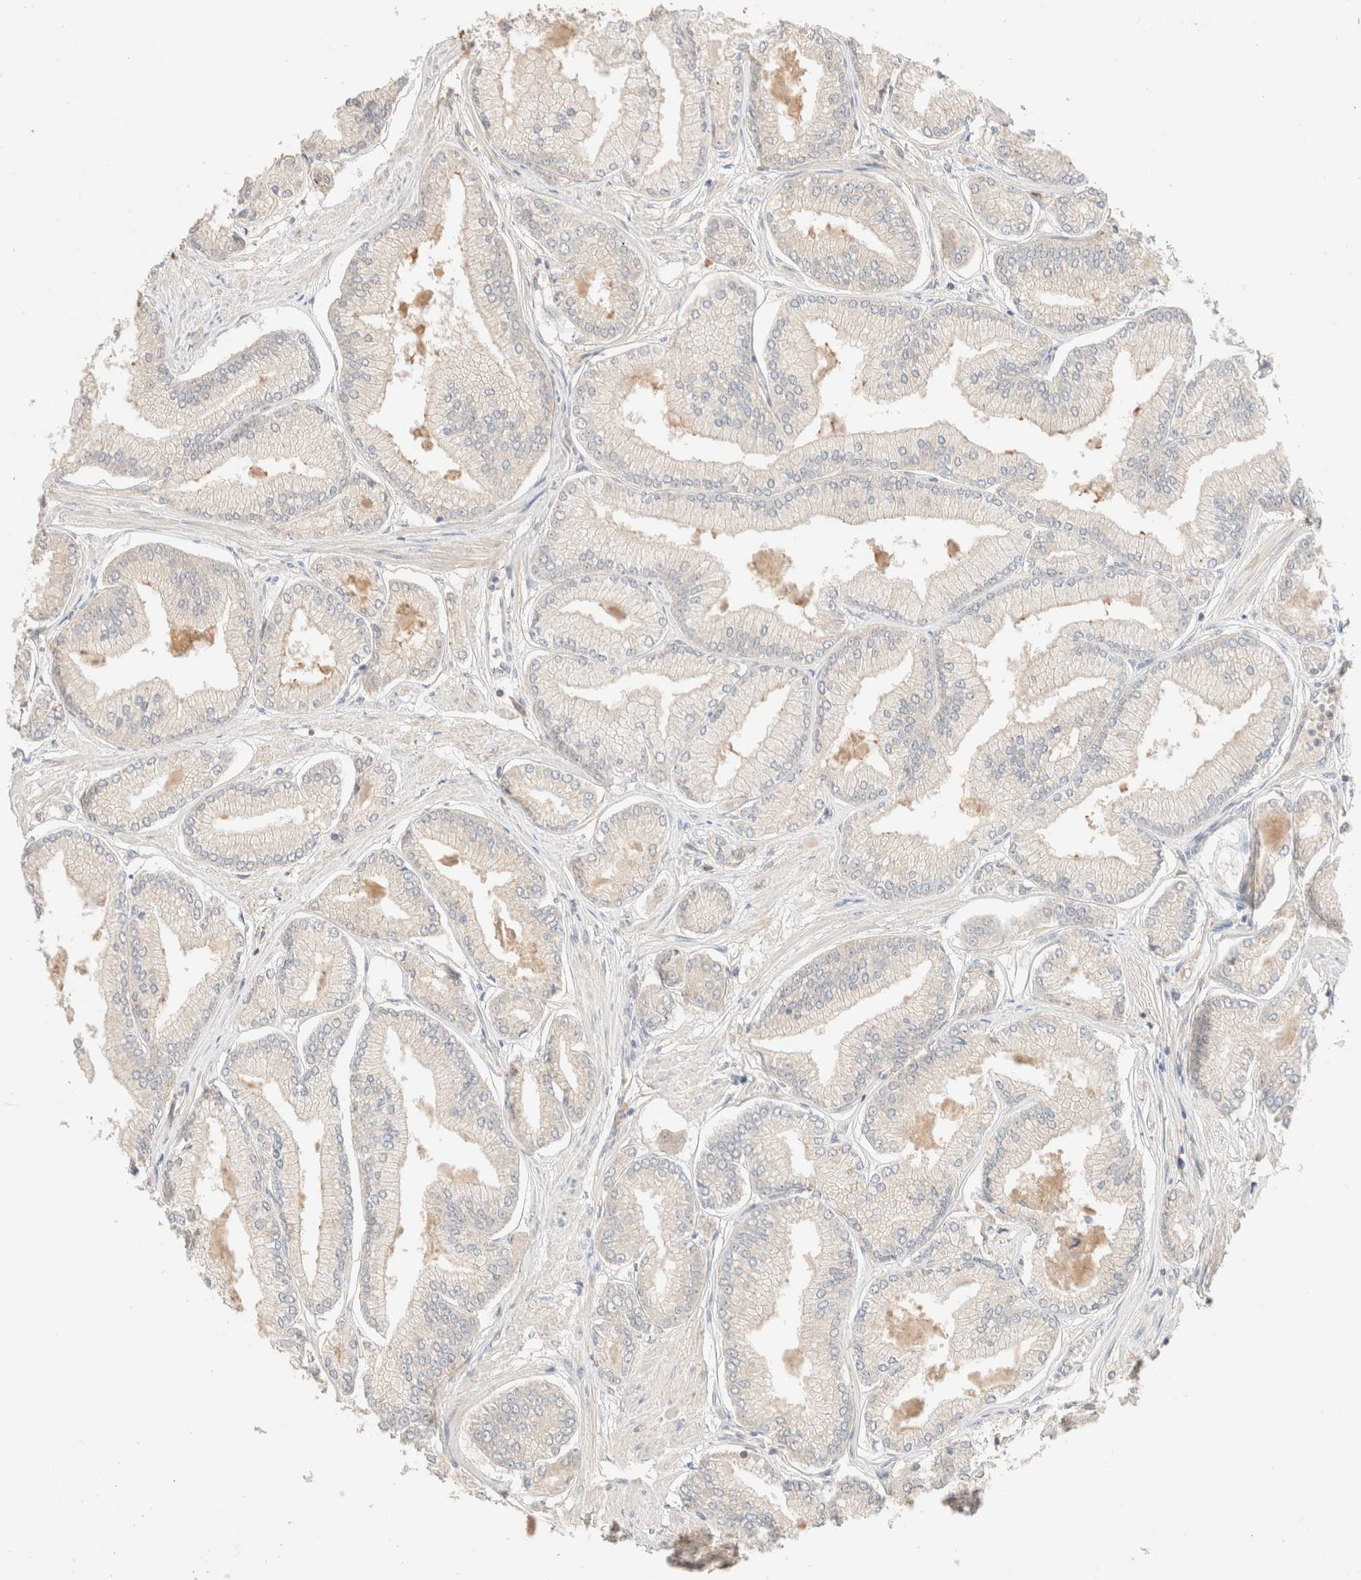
{"staining": {"intensity": "negative", "quantity": "none", "location": "none"}, "tissue": "prostate cancer", "cell_type": "Tumor cells", "image_type": "cancer", "snomed": [{"axis": "morphology", "description": "Adenocarcinoma, Low grade"}, {"axis": "topography", "description": "Prostate"}], "caption": "Immunohistochemistry photomicrograph of neoplastic tissue: prostate low-grade adenocarcinoma stained with DAB shows no significant protein positivity in tumor cells.", "gene": "SARM1", "patient": {"sex": "male", "age": 52}}